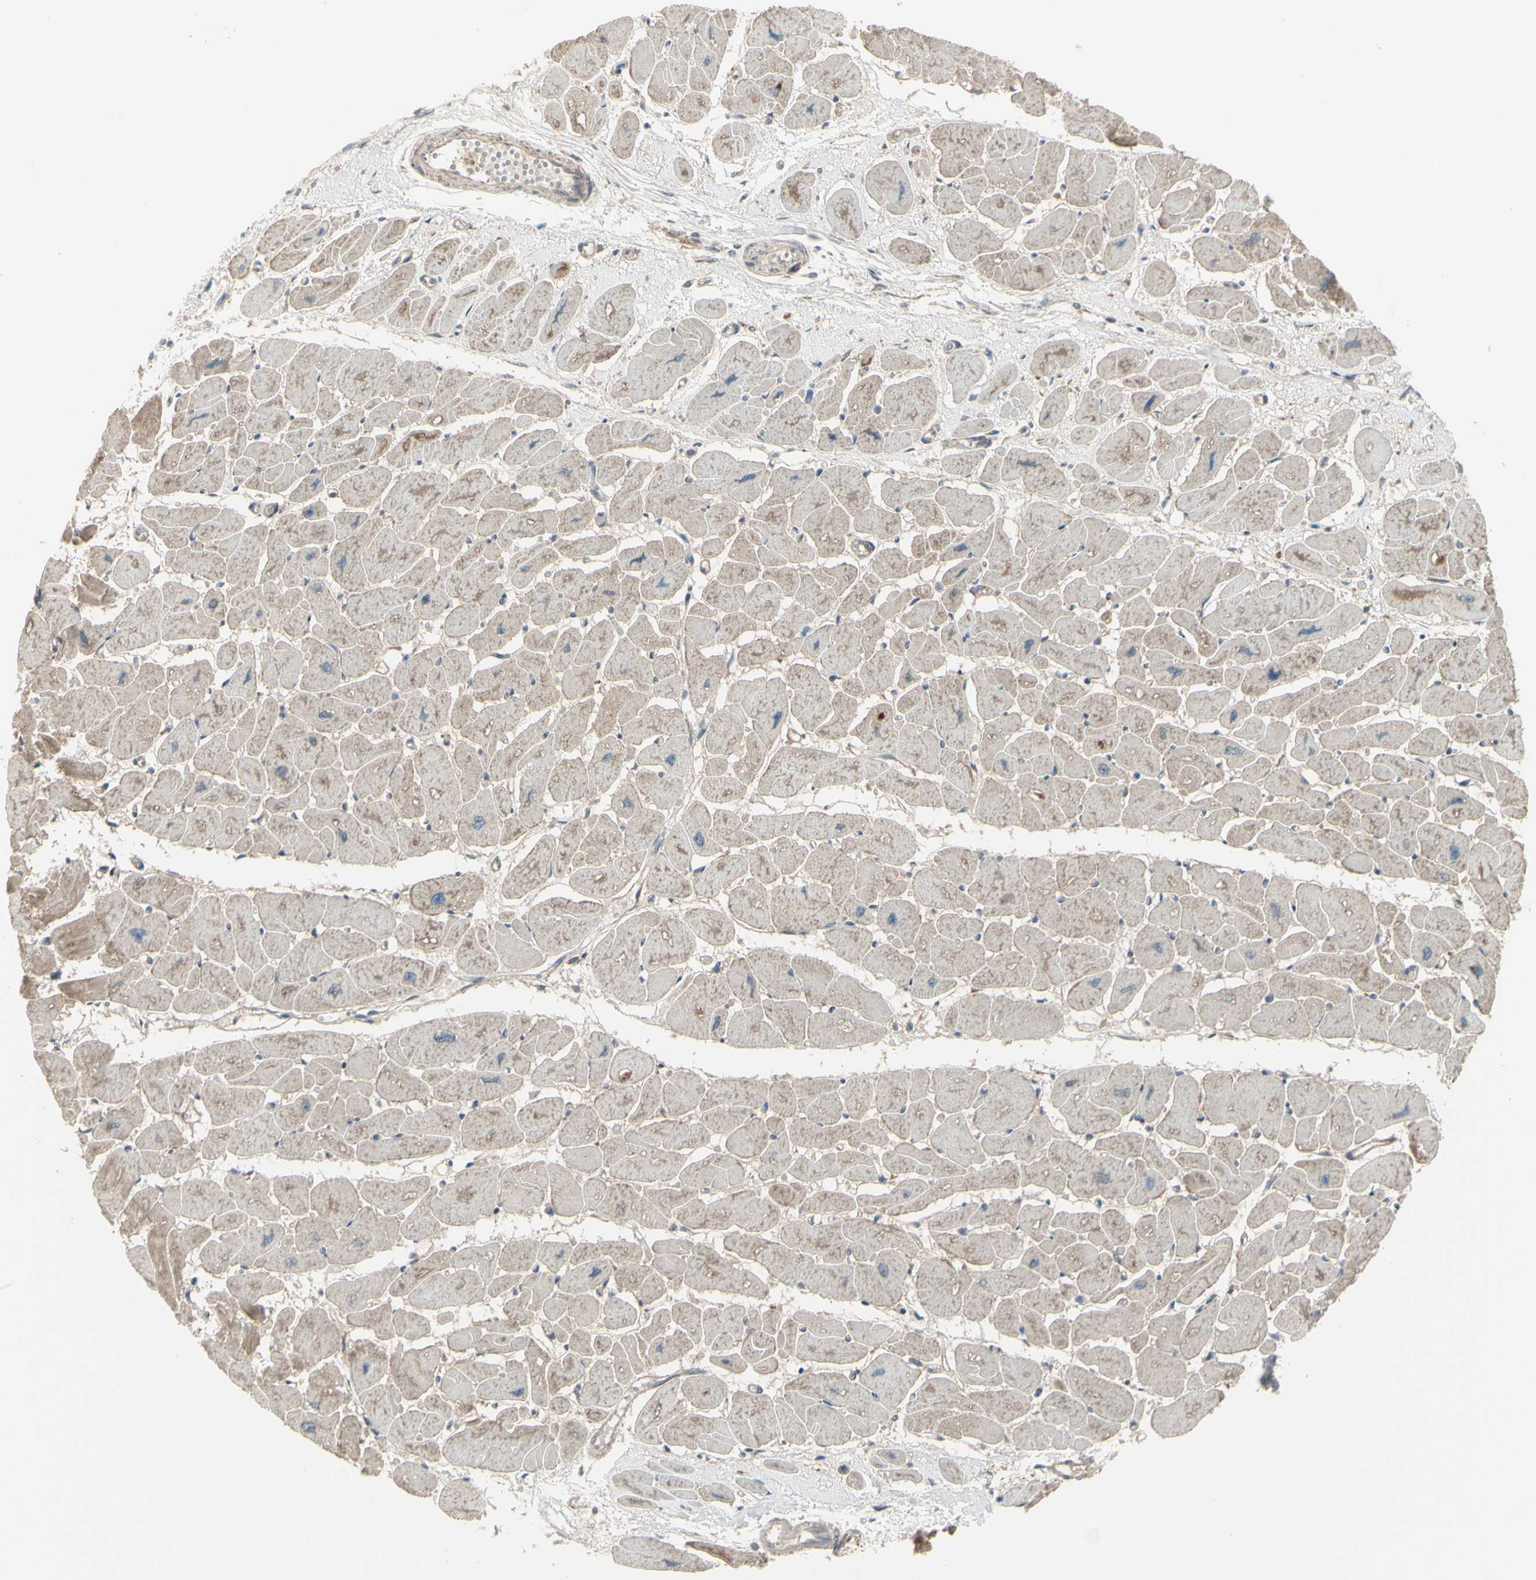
{"staining": {"intensity": "weak", "quantity": ">75%", "location": "cytoplasmic/membranous"}, "tissue": "heart muscle", "cell_type": "Cardiomyocytes", "image_type": "normal", "snomed": [{"axis": "morphology", "description": "Normal tissue, NOS"}, {"axis": "topography", "description": "Heart"}], "caption": "Cardiomyocytes display weak cytoplasmic/membranous positivity in approximately >75% of cells in benign heart muscle. The protein is stained brown, and the nuclei are stained in blue (DAB (3,3'-diaminobenzidine) IHC with brightfield microscopy, high magnification).", "gene": "NAXD", "patient": {"sex": "female", "age": 54}}